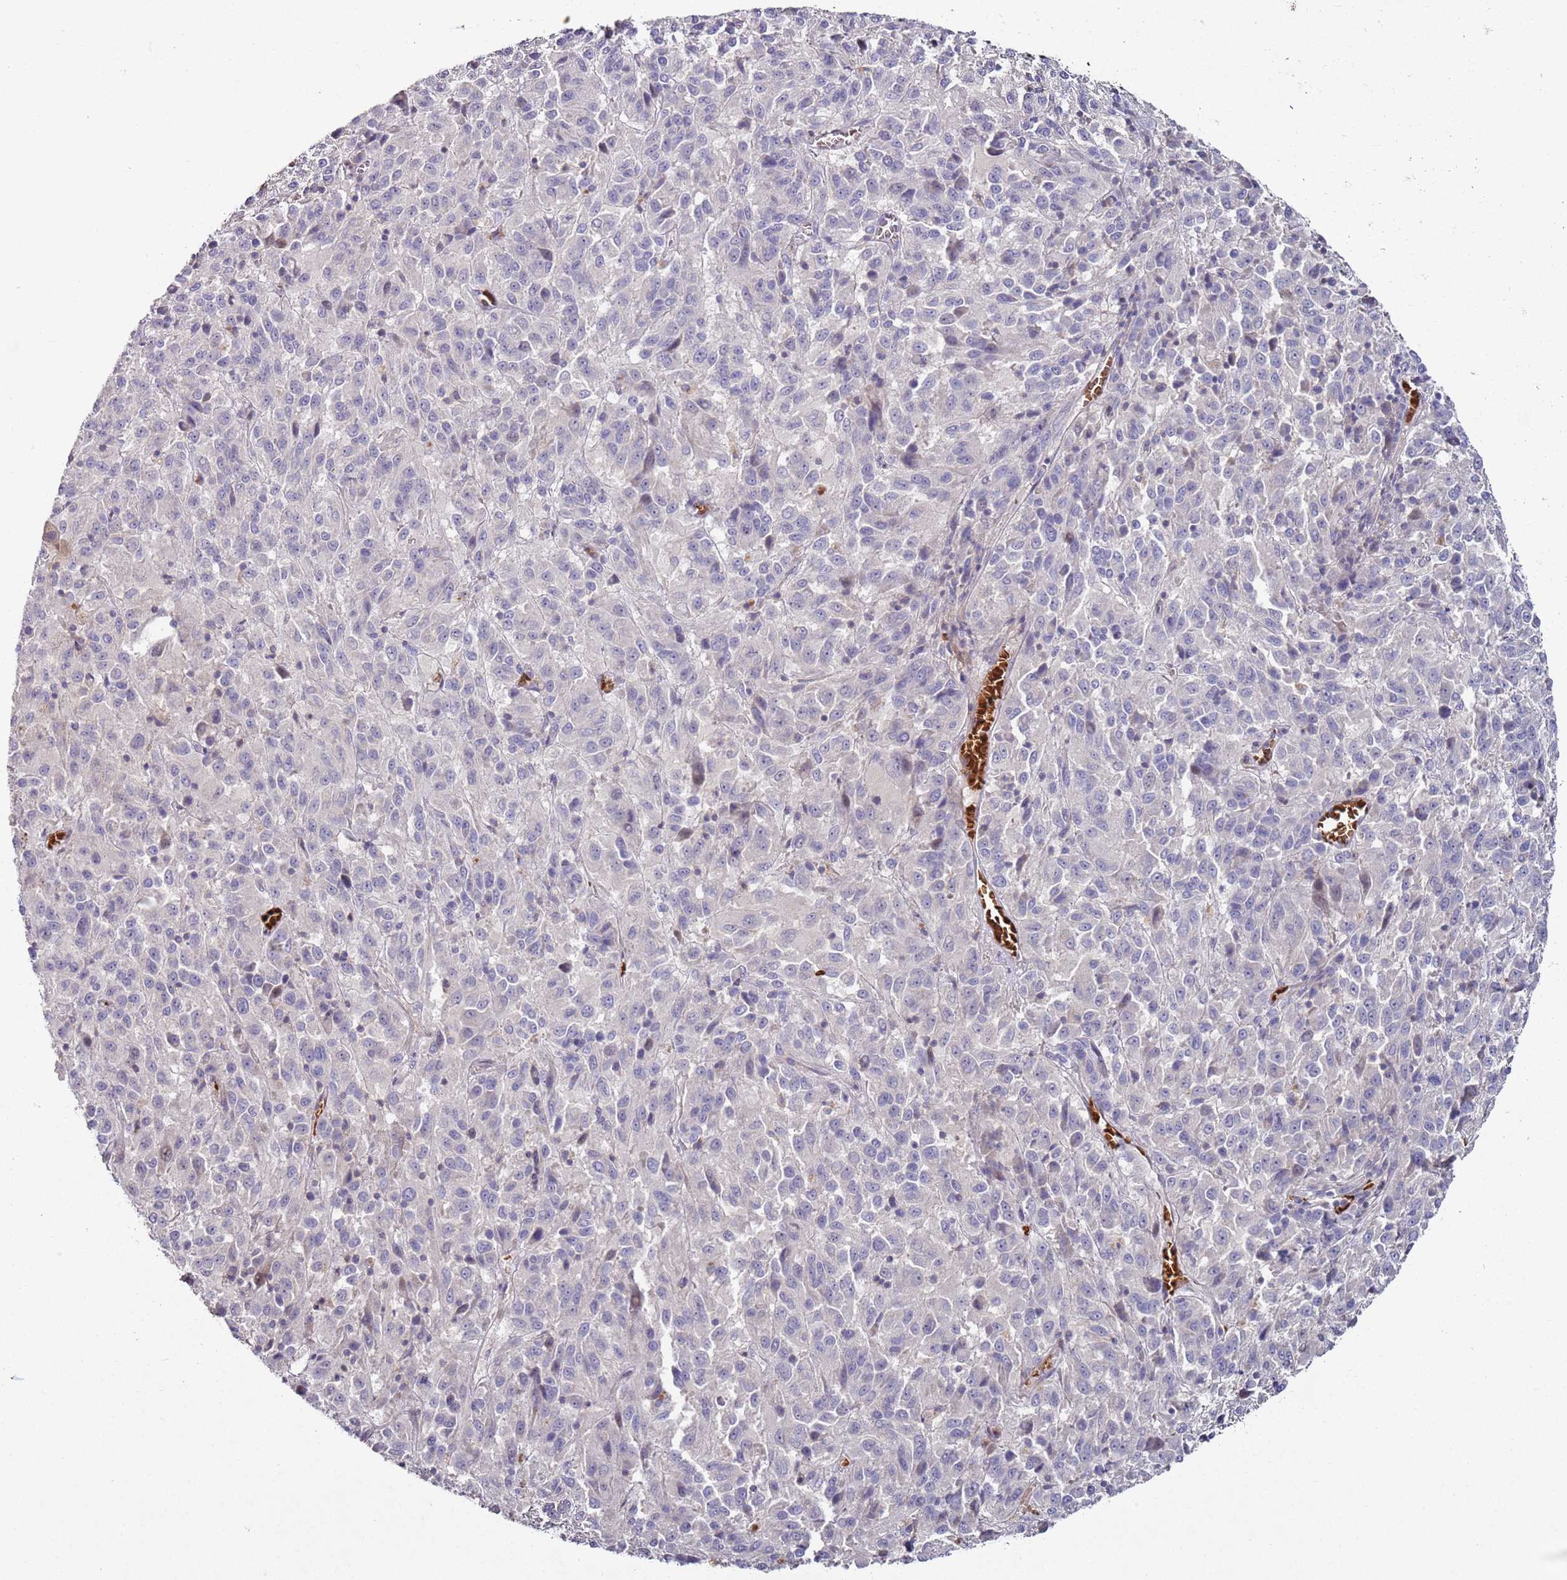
{"staining": {"intensity": "negative", "quantity": "none", "location": "none"}, "tissue": "melanoma", "cell_type": "Tumor cells", "image_type": "cancer", "snomed": [{"axis": "morphology", "description": "Malignant melanoma, Metastatic site"}, {"axis": "topography", "description": "Lung"}], "caption": "A high-resolution photomicrograph shows immunohistochemistry staining of malignant melanoma (metastatic site), which reveals no significant expression in tumor cells.", "gene": "LACC1", "patient": {"sex": "male", "age": 64}}